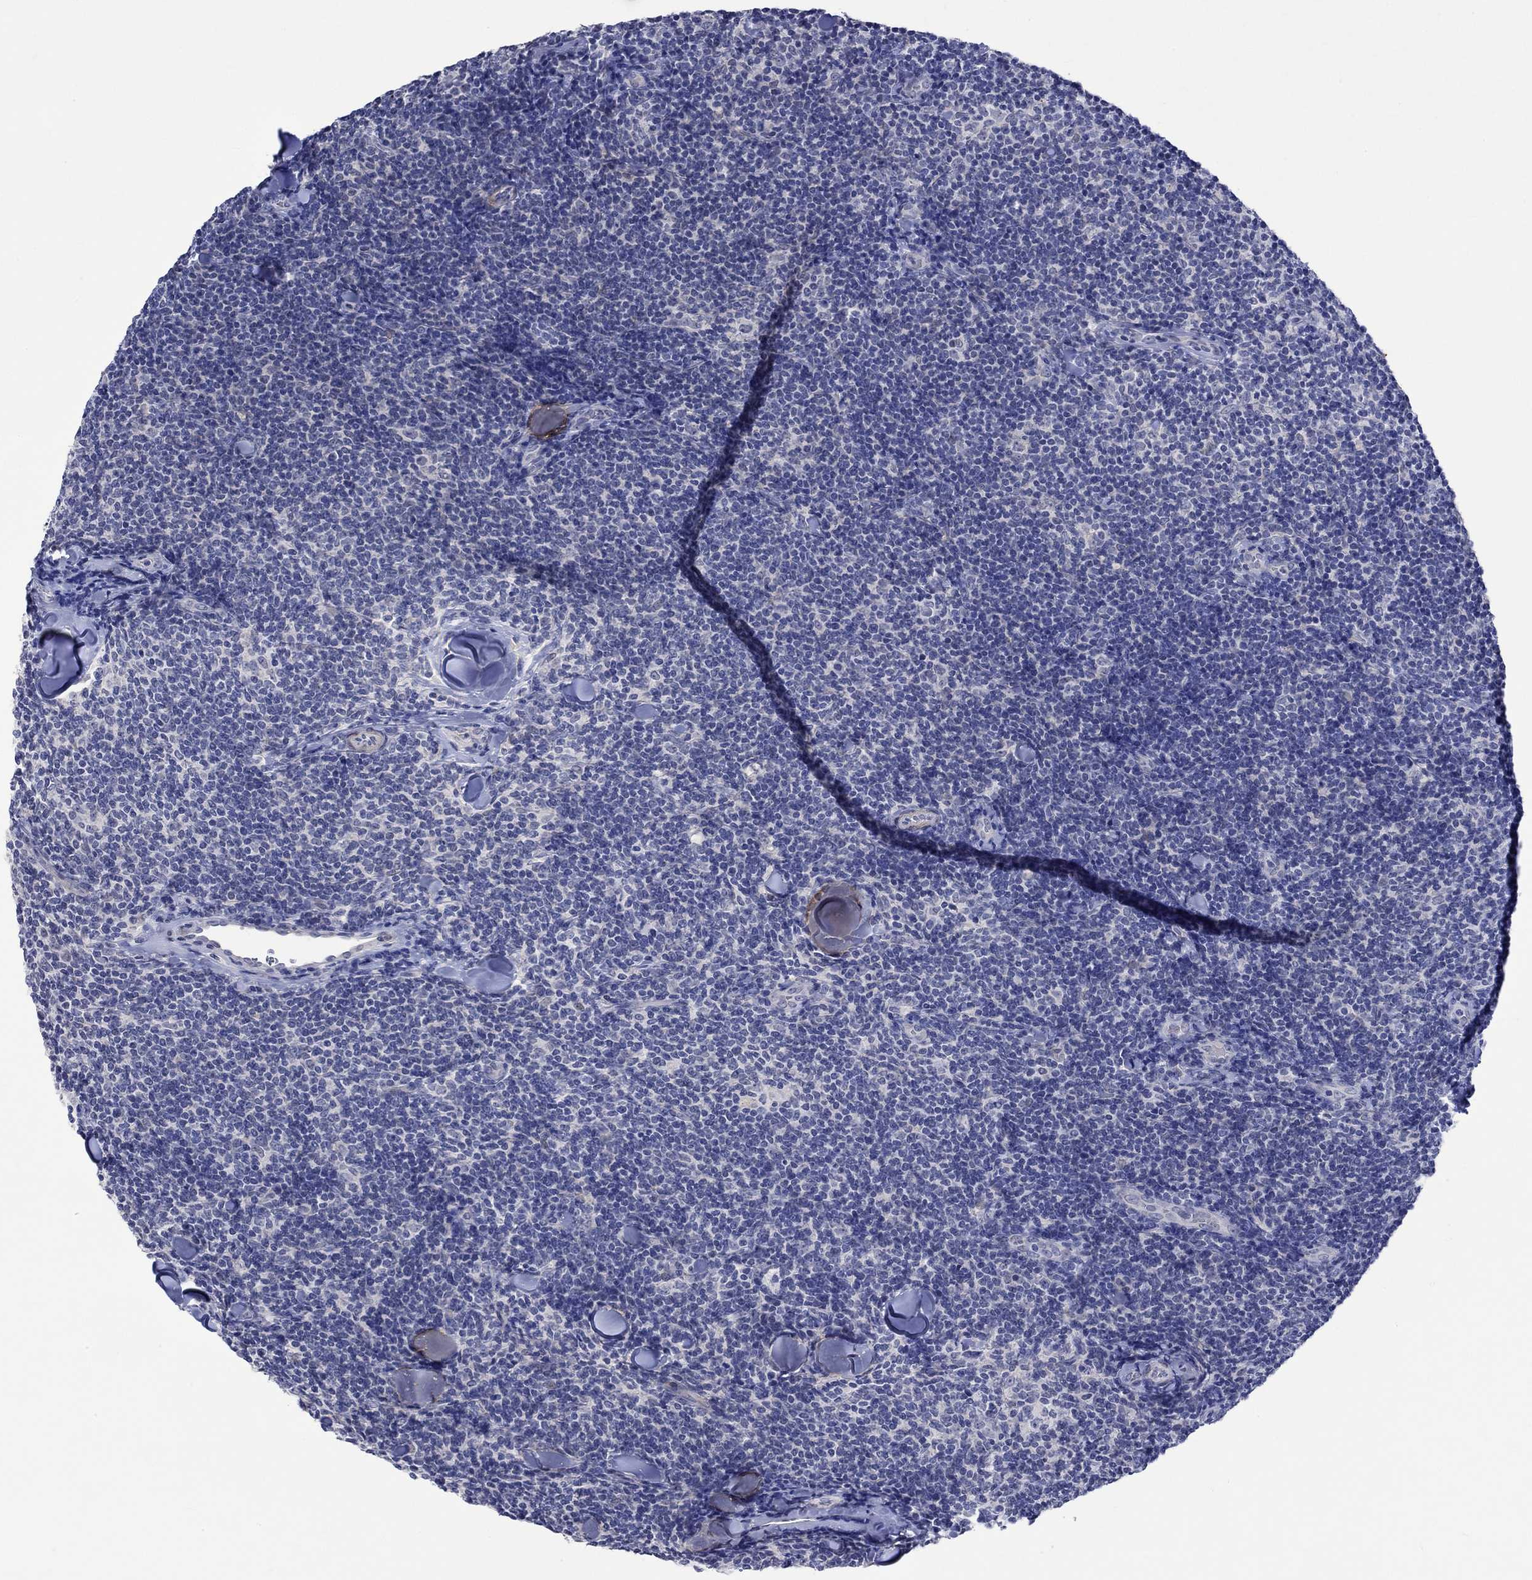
{"staining": {"intensity": "negative", "quantity": "none", "location": "none"}, "tissue": "lymphoma", "cell_type": "Tumor cells", "image_type": "cancer", "snomed": [{"axis": "morphology", "description": "Malignant lymphoma, non-Hodgkin's type, Low grade"}, {"axis": "topography", "description": "Lymph node"}], "caption": "IHC micrograph of lymphoma stained for a protein (brown), which shows no expression in tumor cells.", "gene": "CRYAB", "patient": {"sex": "female", "age": 56}}